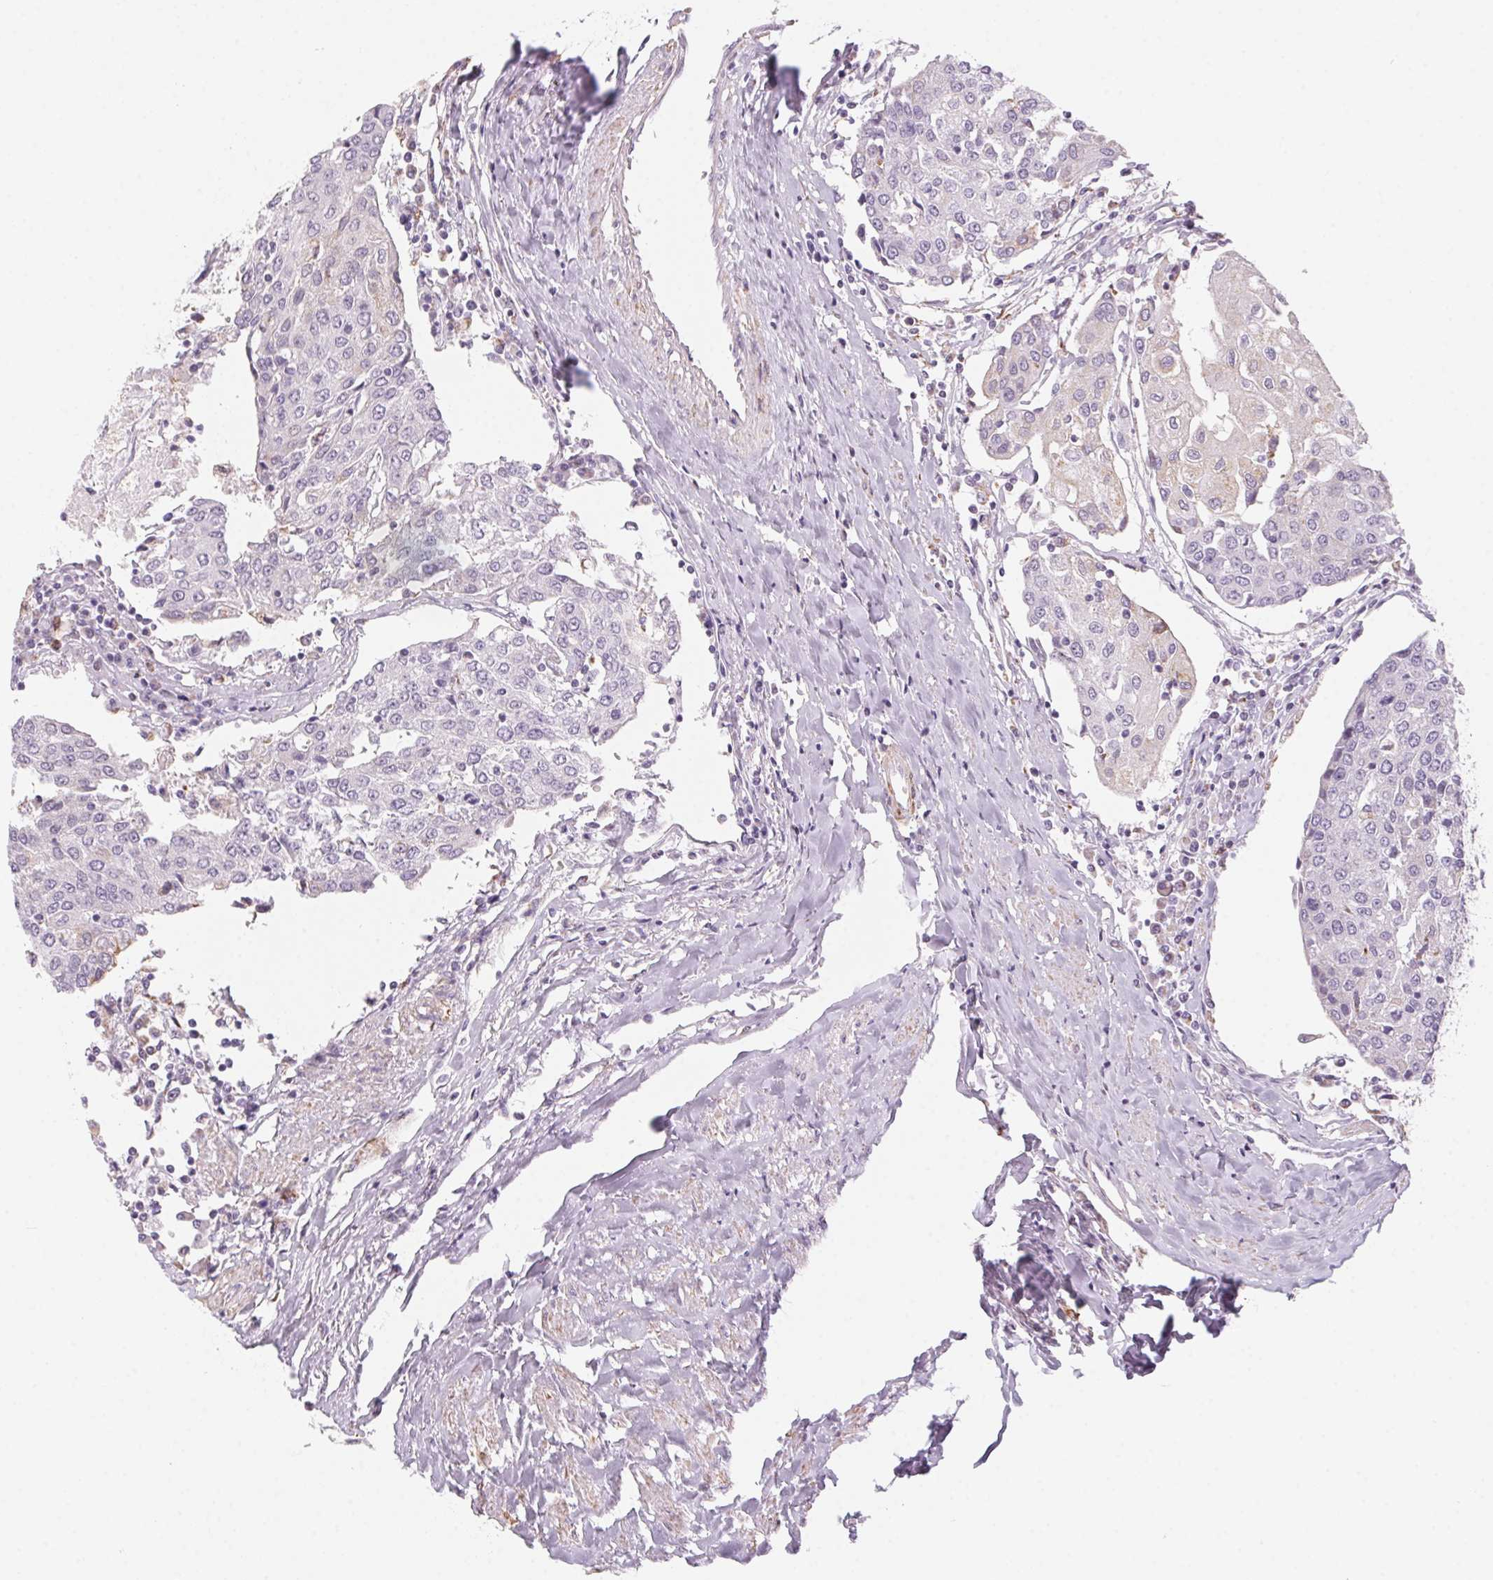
{"staining": {"intensity": "negative", "quantity": "none", "location": "none"}, "tissue": "urothelial cancer", "cell_type": "Tumor cells", "image_type": "cancer", "snomed": [{"axis": "morphology", "description": "Urothelial carcinoma, High grade"}, {"axis": "topography", "description": "Urinary bladder"}], "caption": "Immunohistochemical staining of human urothelial carcinoma (high-grade) reveals no significant expression in tumor cells.", "gene": "PRPH", "patient": {"sex": "female", "age": 85}}